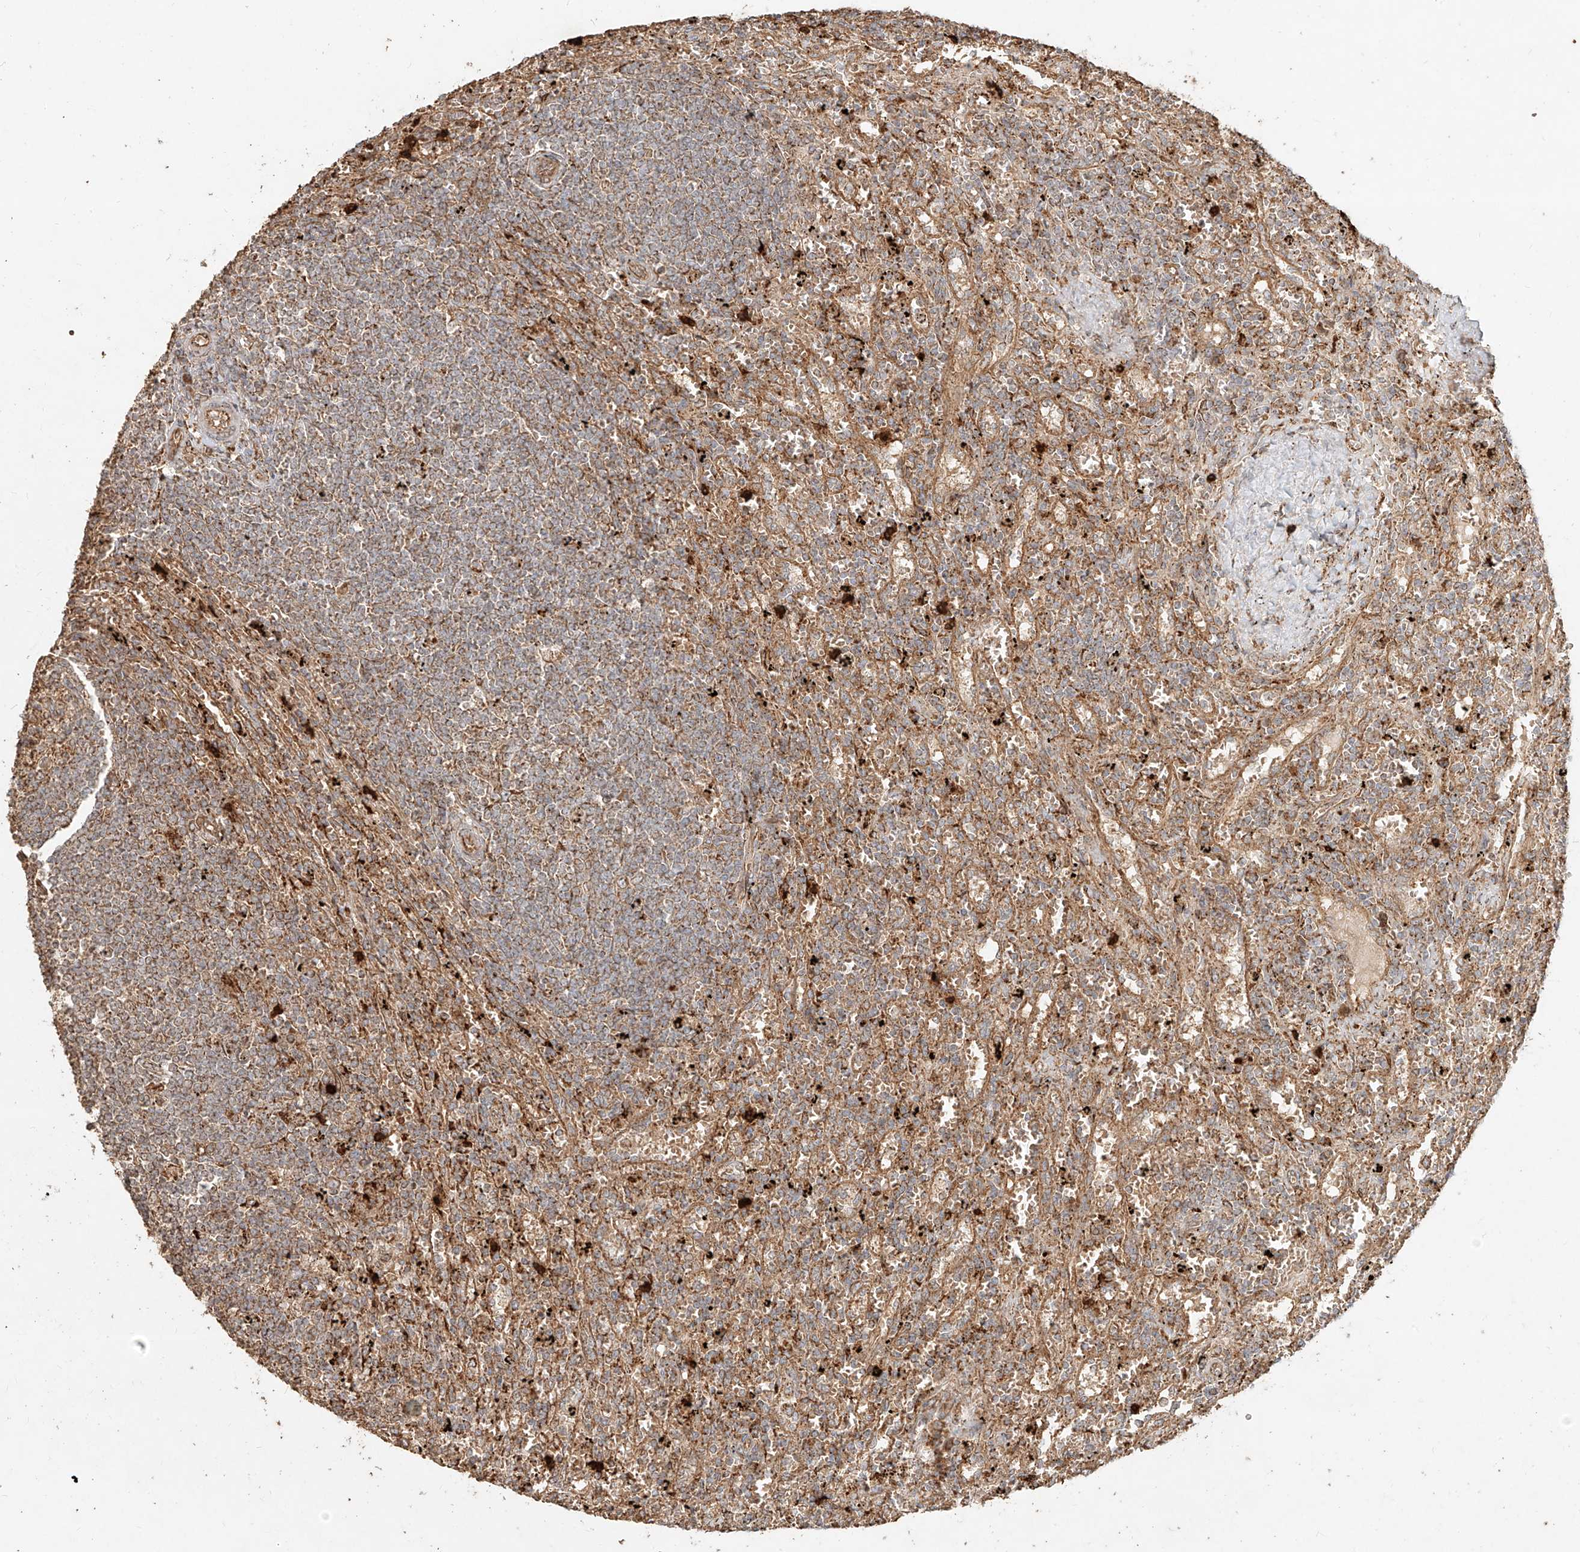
{"staining": {"intensity": "moderate", "quantity": ">75%", "location": "cytoplasmic/membranous"}, "tissue": "lymphoma", "cell_type": "Tumor cells", "image_type": "cancer", "snomed": [{"axis": "morphology", "description": "Malignant lymphoma, non-Hodgkin's type, Low grade"}, {"axis": "topography", "description": "Spleen"}], "caption": "High-power microscopy captured an immunohistochemistry (IHC) micrograph of low-grade malignant lymphoma, non-Hodgkin's type, revealing moderate cytoplasmic/membranous expression in about >75% of tumor cells.", "gene": "EFNB1", "patient": {"sex": "male", "age": 76}}